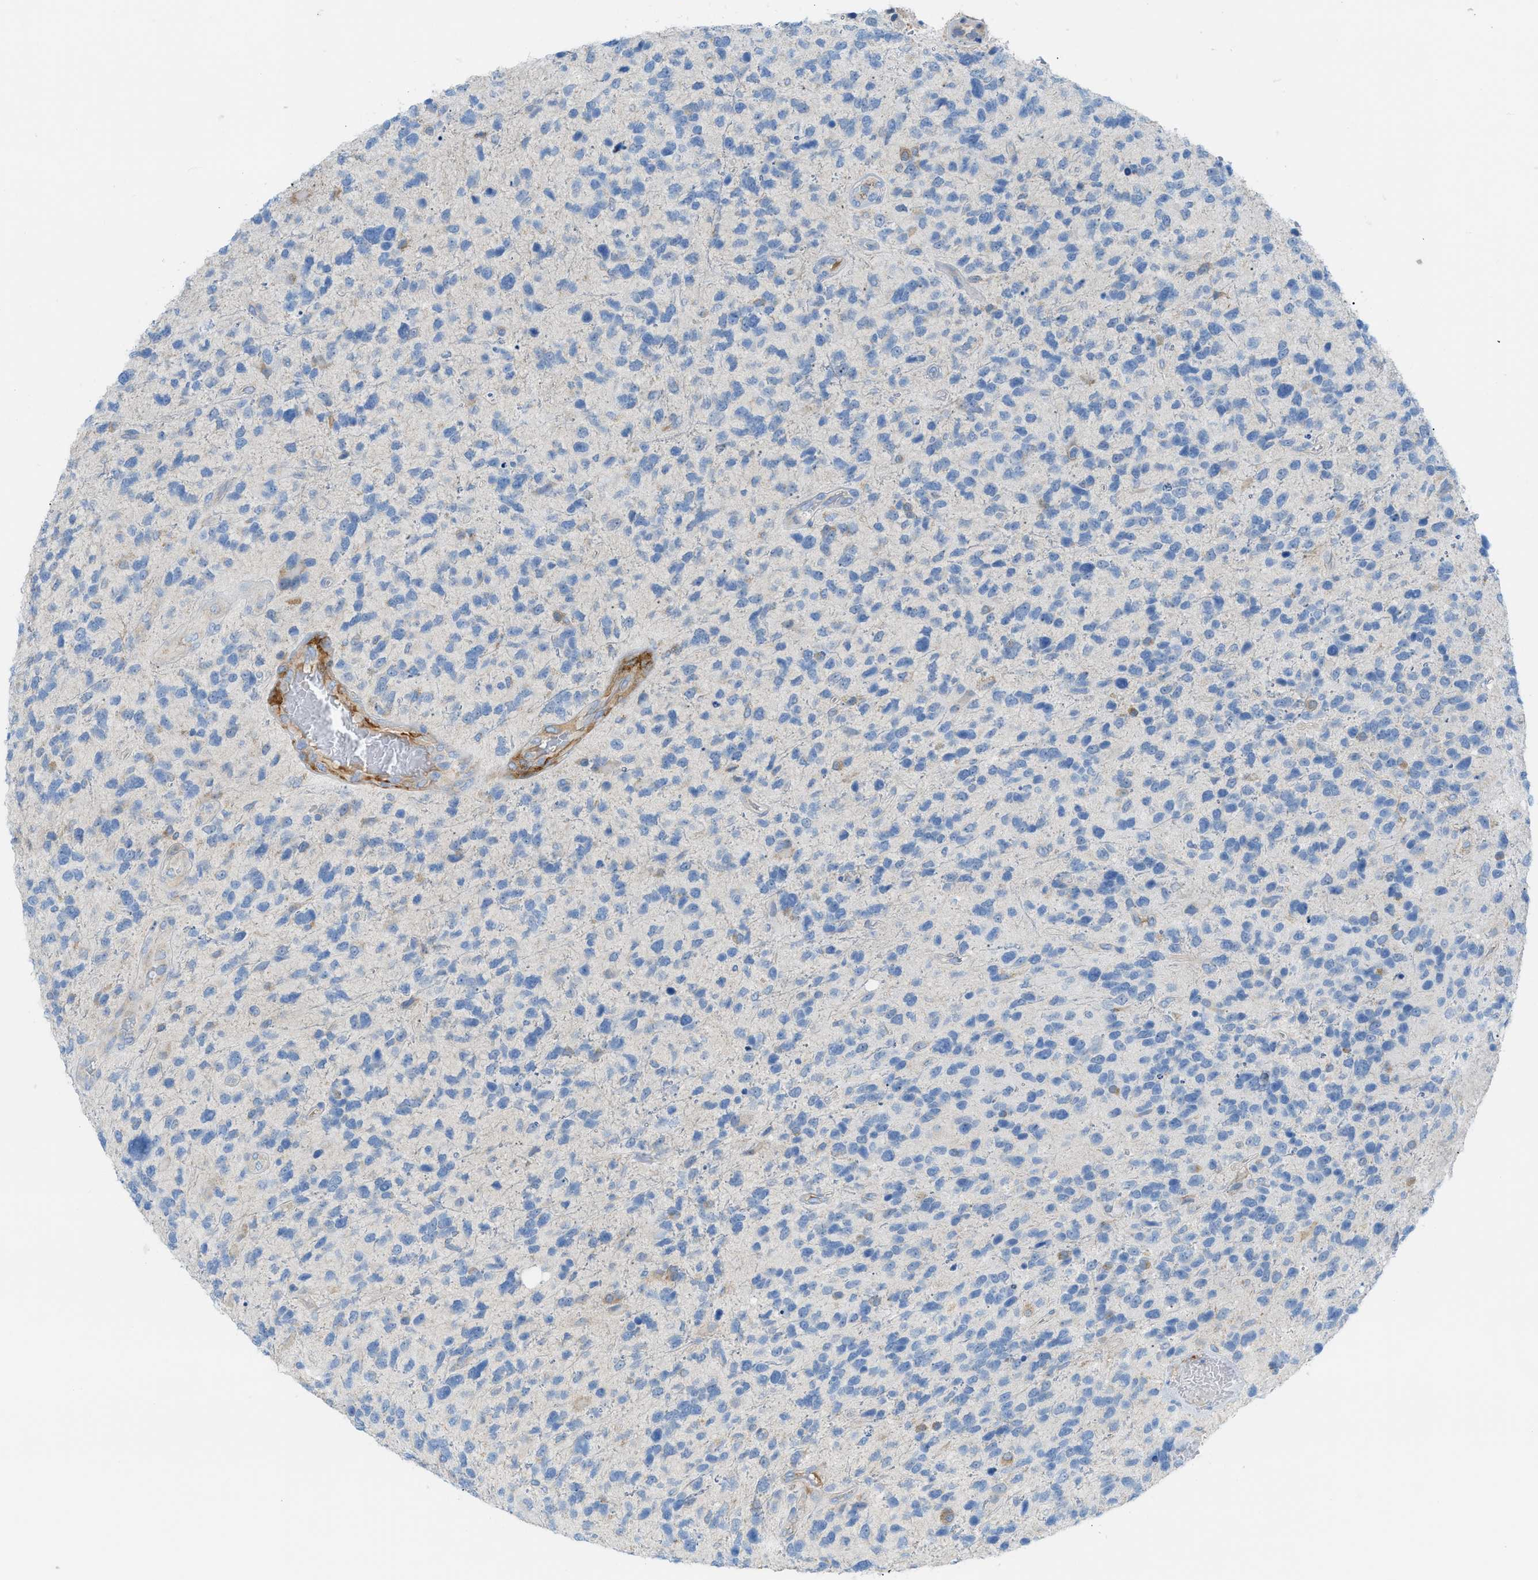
{"staining": {"intensity": "negative", "quantity": "none", "location": "none"}, "tissue": "glioma", "cell_type": "Tumor cells", "image_type": "cancer", "snomed": [{"axis": "morphology", "description": "Glioma, malignant, High grade"}, {"axis": "topography", "description": "Brain"}], "caption": "Tumor cells show no significant expression in glioma.", "gene": "MYH11", "patient": {"sex": "female", "age": 58}}